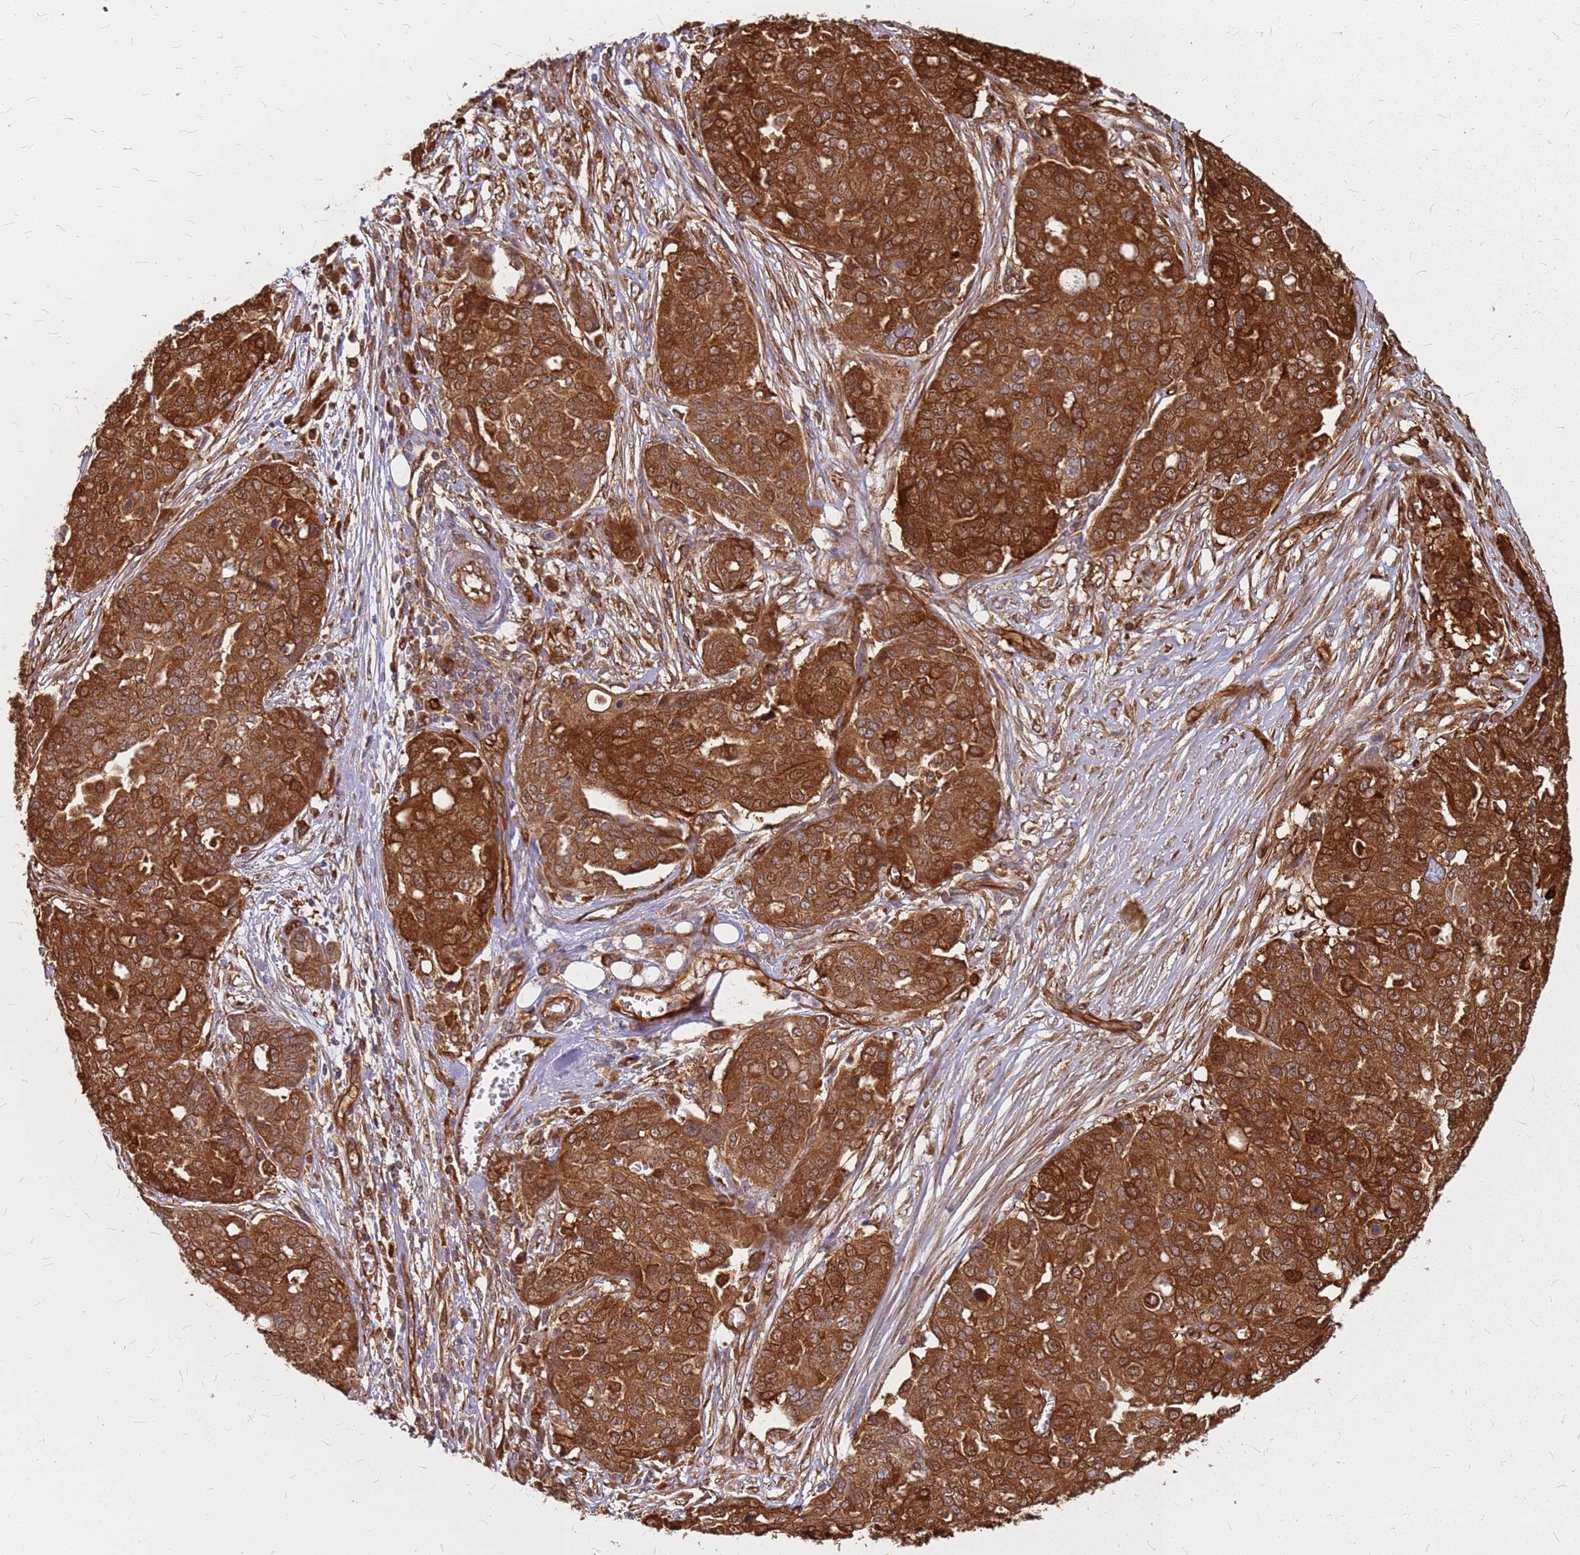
{"staining": {"intensity": "strong", "quantity": ">75%", "location": "cytoplasmic/membranous"}, "tissue": "ovarian cancer", "cell_type": "Tumor cells", "image_type": "cancer", "snomed": [{"axis": "morphology", "description": "Cystadenocarcinoma, serous, NOS"}, {"axis": "topography", "description": "Soft tissue"}, {"axis": "topography", "description": "Ovary"}], "caption": "This is a histology image of IHC staining of ovarian cancer, which shows strong positivity in the cytoplasmic/membranous of tumor cells.", "gene": "HDX", "patient": {"sex": "female", "age": 57}}